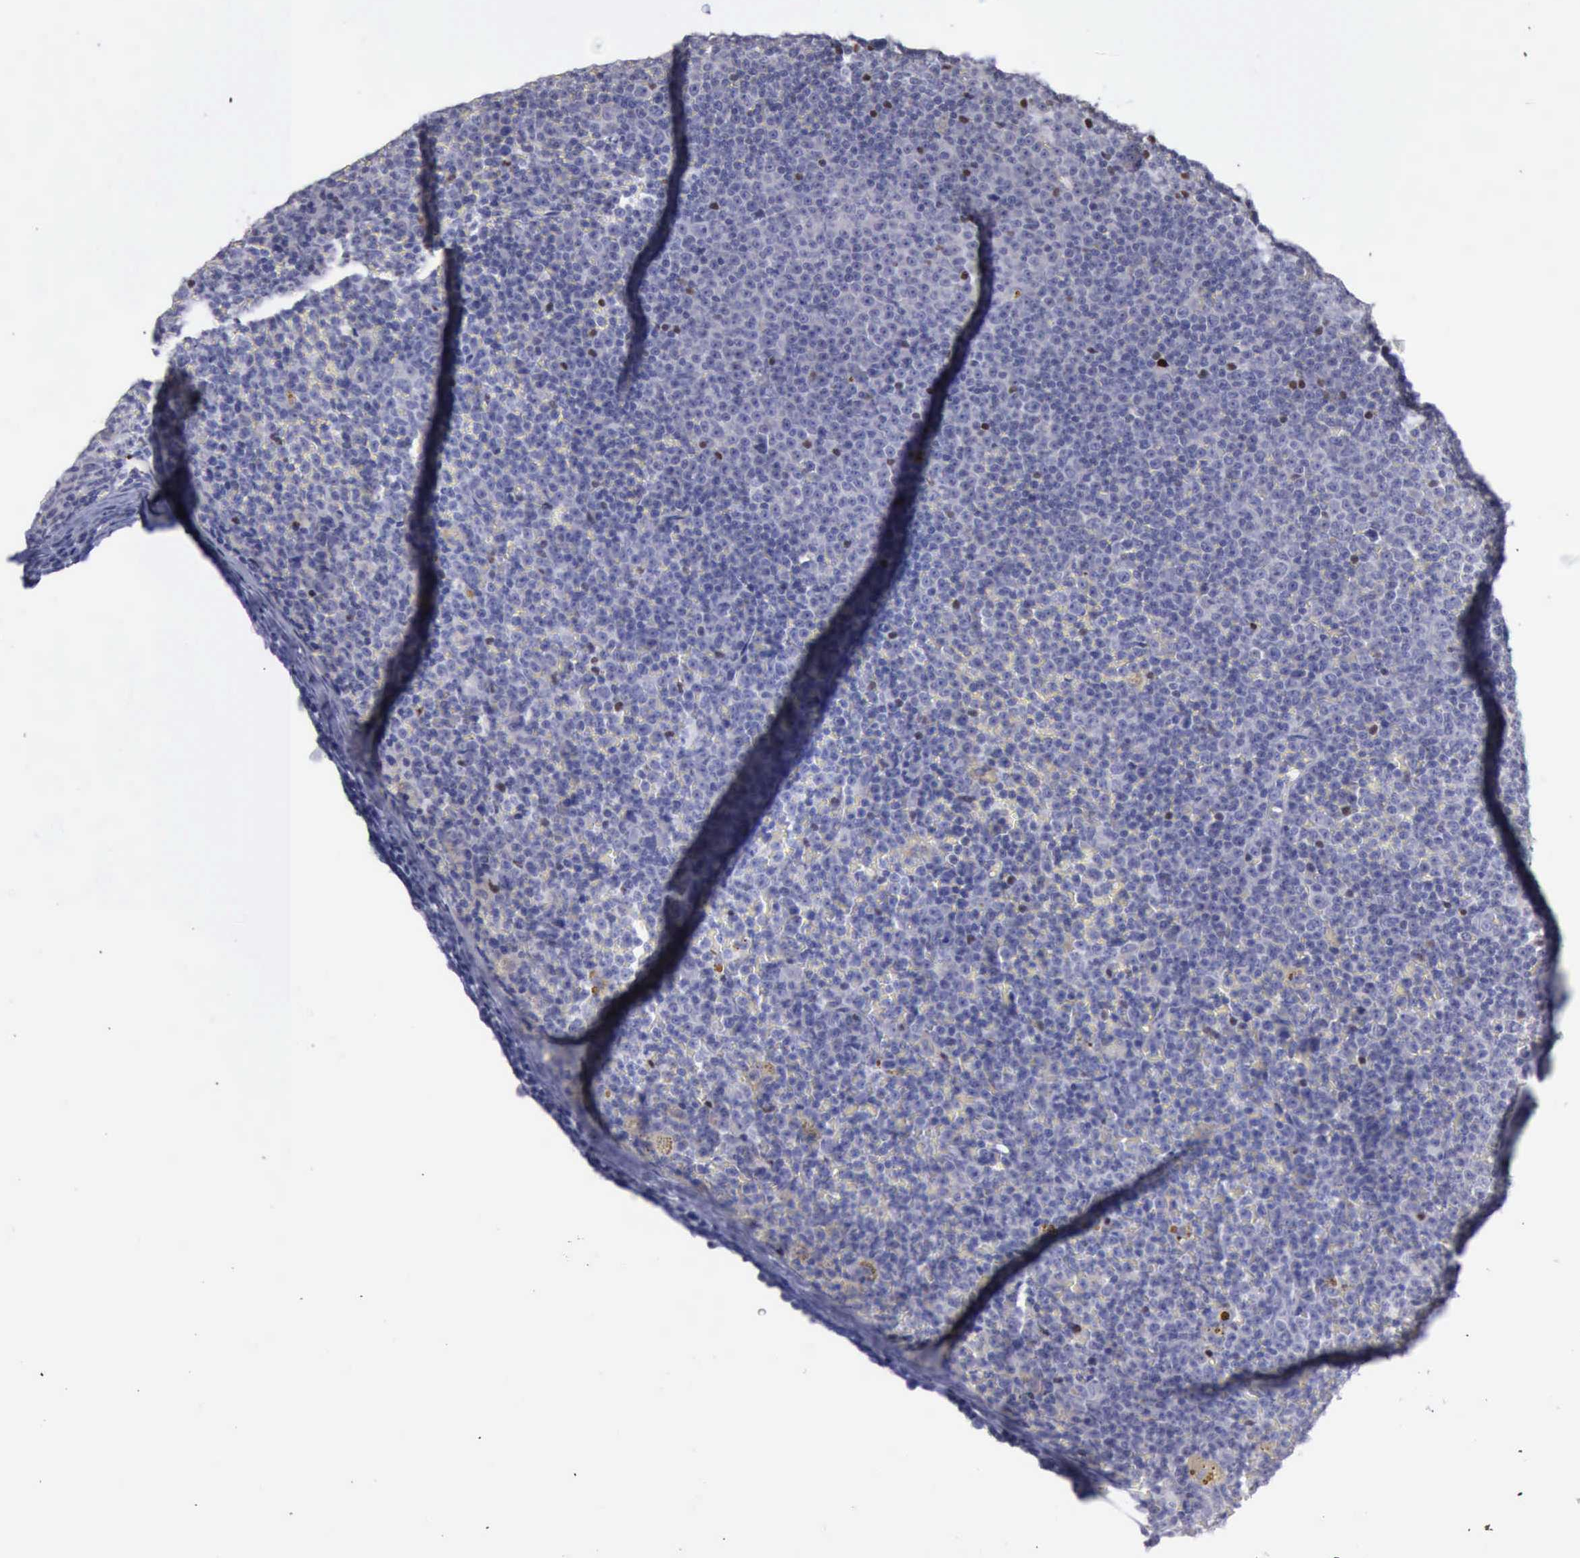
{"staining": {"intensity": "negative", "quantity": "none", "location": "none"}, "tissue": "lymphoma", "cell_type": "Tumor cells", "image_type": "cancer", "snomed": [{"axis": "morphology", "description": "Malignant lymphoma, non-Hodgkin's type, Low grade"}, {"axis": "topography", "description": "Lymph node"}], "caption": "A high-resolution histopathology image shows immunohistochemistry staining of low-grade malignant lymphoma, non-Hodgkin's type, which displays no significant expression in tumor cells.", "gene": "SATB2", "patient": {"sex": "male", "age": 50}}